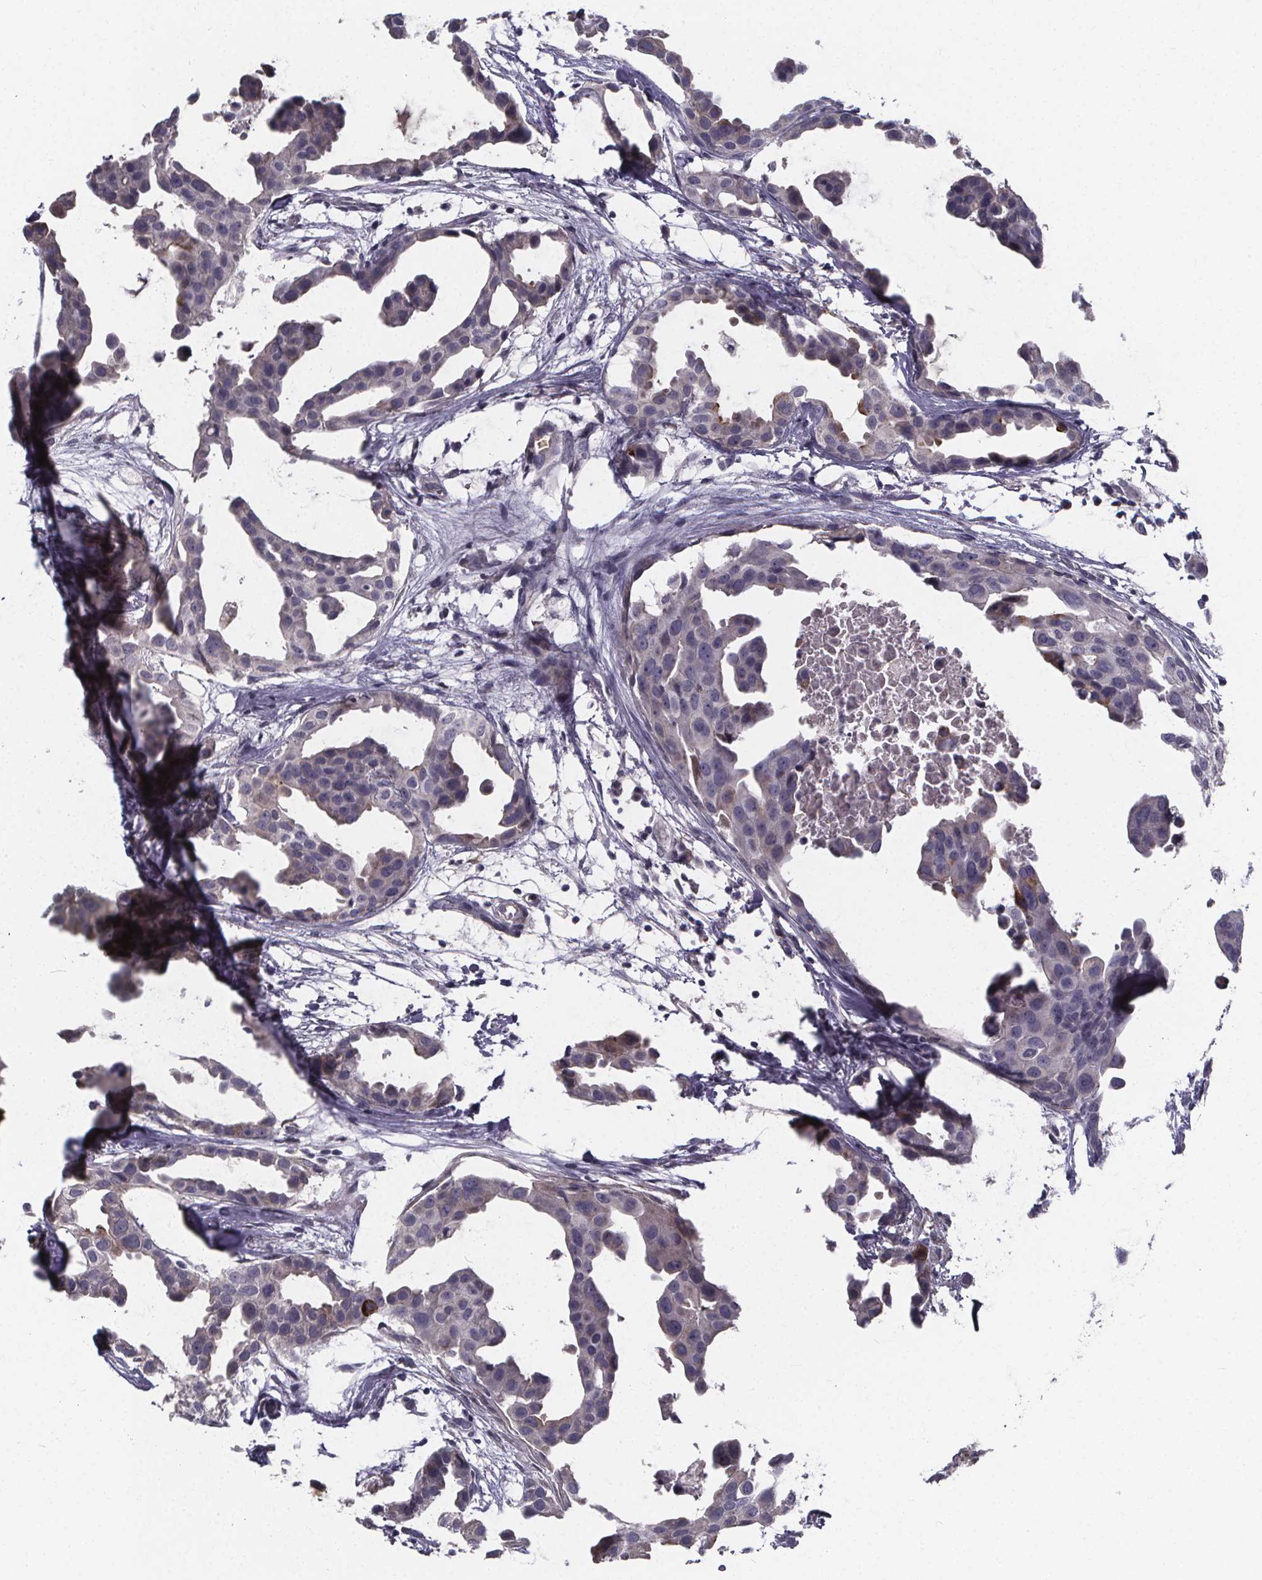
{"staining": {"intensity": "negative", "quantity": "none", "location": "none"}, "tissue": "breast cancer", "cell_type": "Tumor cells", "image_type": "cancer", "snomed": [{"axis": "morphology", "description": "Duct carcinoma"}, {"axis": "topography", "description": "Breast"}], "caption": "Human breast cancer stained for a protein using immunohistochemistry shows no expression in tumor cells.", "gene": "AGT", "patient": {"sex": "female", "age": 38}}